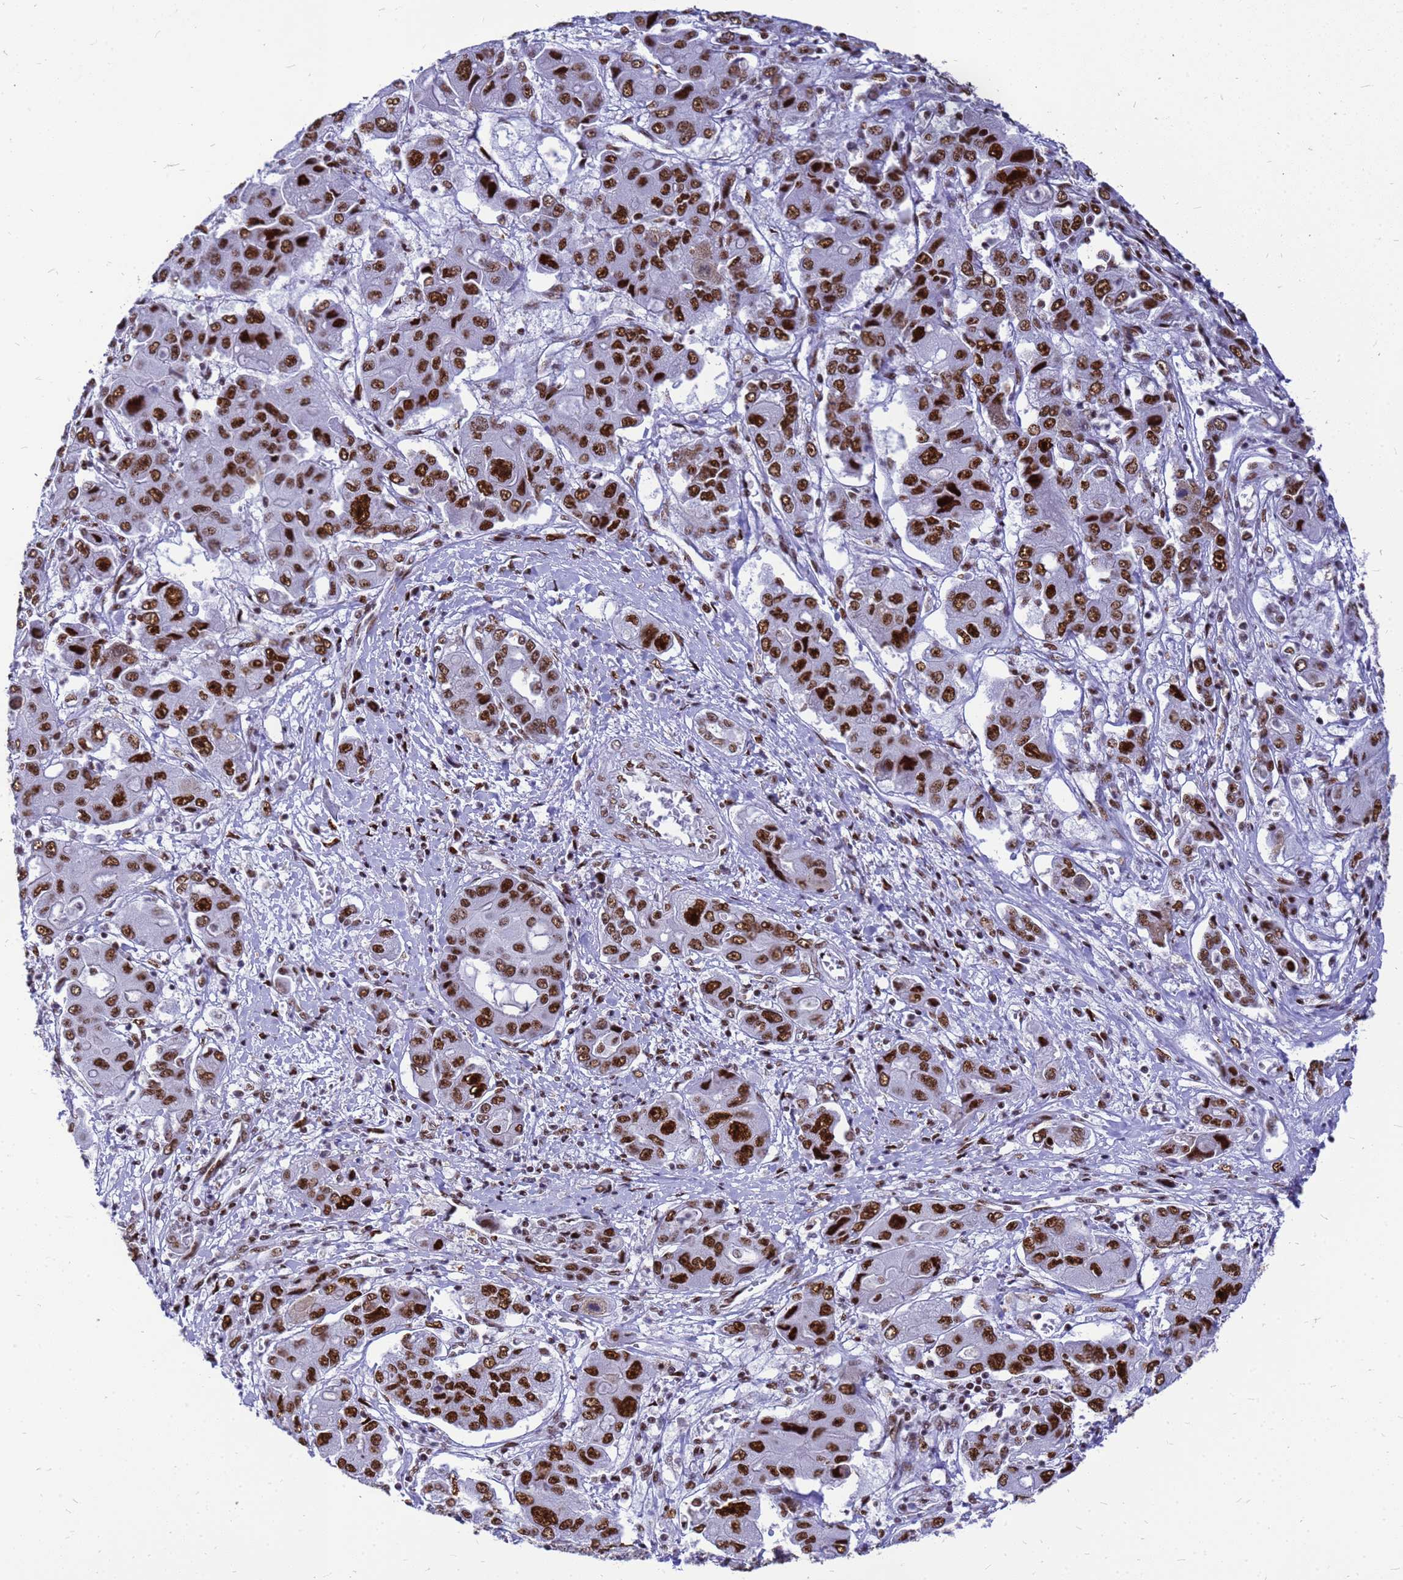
{"staining": {"intensity": "strong", "quantity": ">75%", "location": "nuclear"}, "tissue": "liver cancer", "cell_type": "Tumor cells", "image_type": "cancer", "snomed": [{"axis": "morphology", "description": "Cholangiocarcinoma"}, {"axis": "topography", "description": "Liver"}], "caption": "Cholangiocarcinoma (liver) stained for a protein (brown) displays strong nuclear positive positivity in approximately >75% of tumor cells.", "gene": "SART3", "patient": {"sex": "male", "age": 67}}